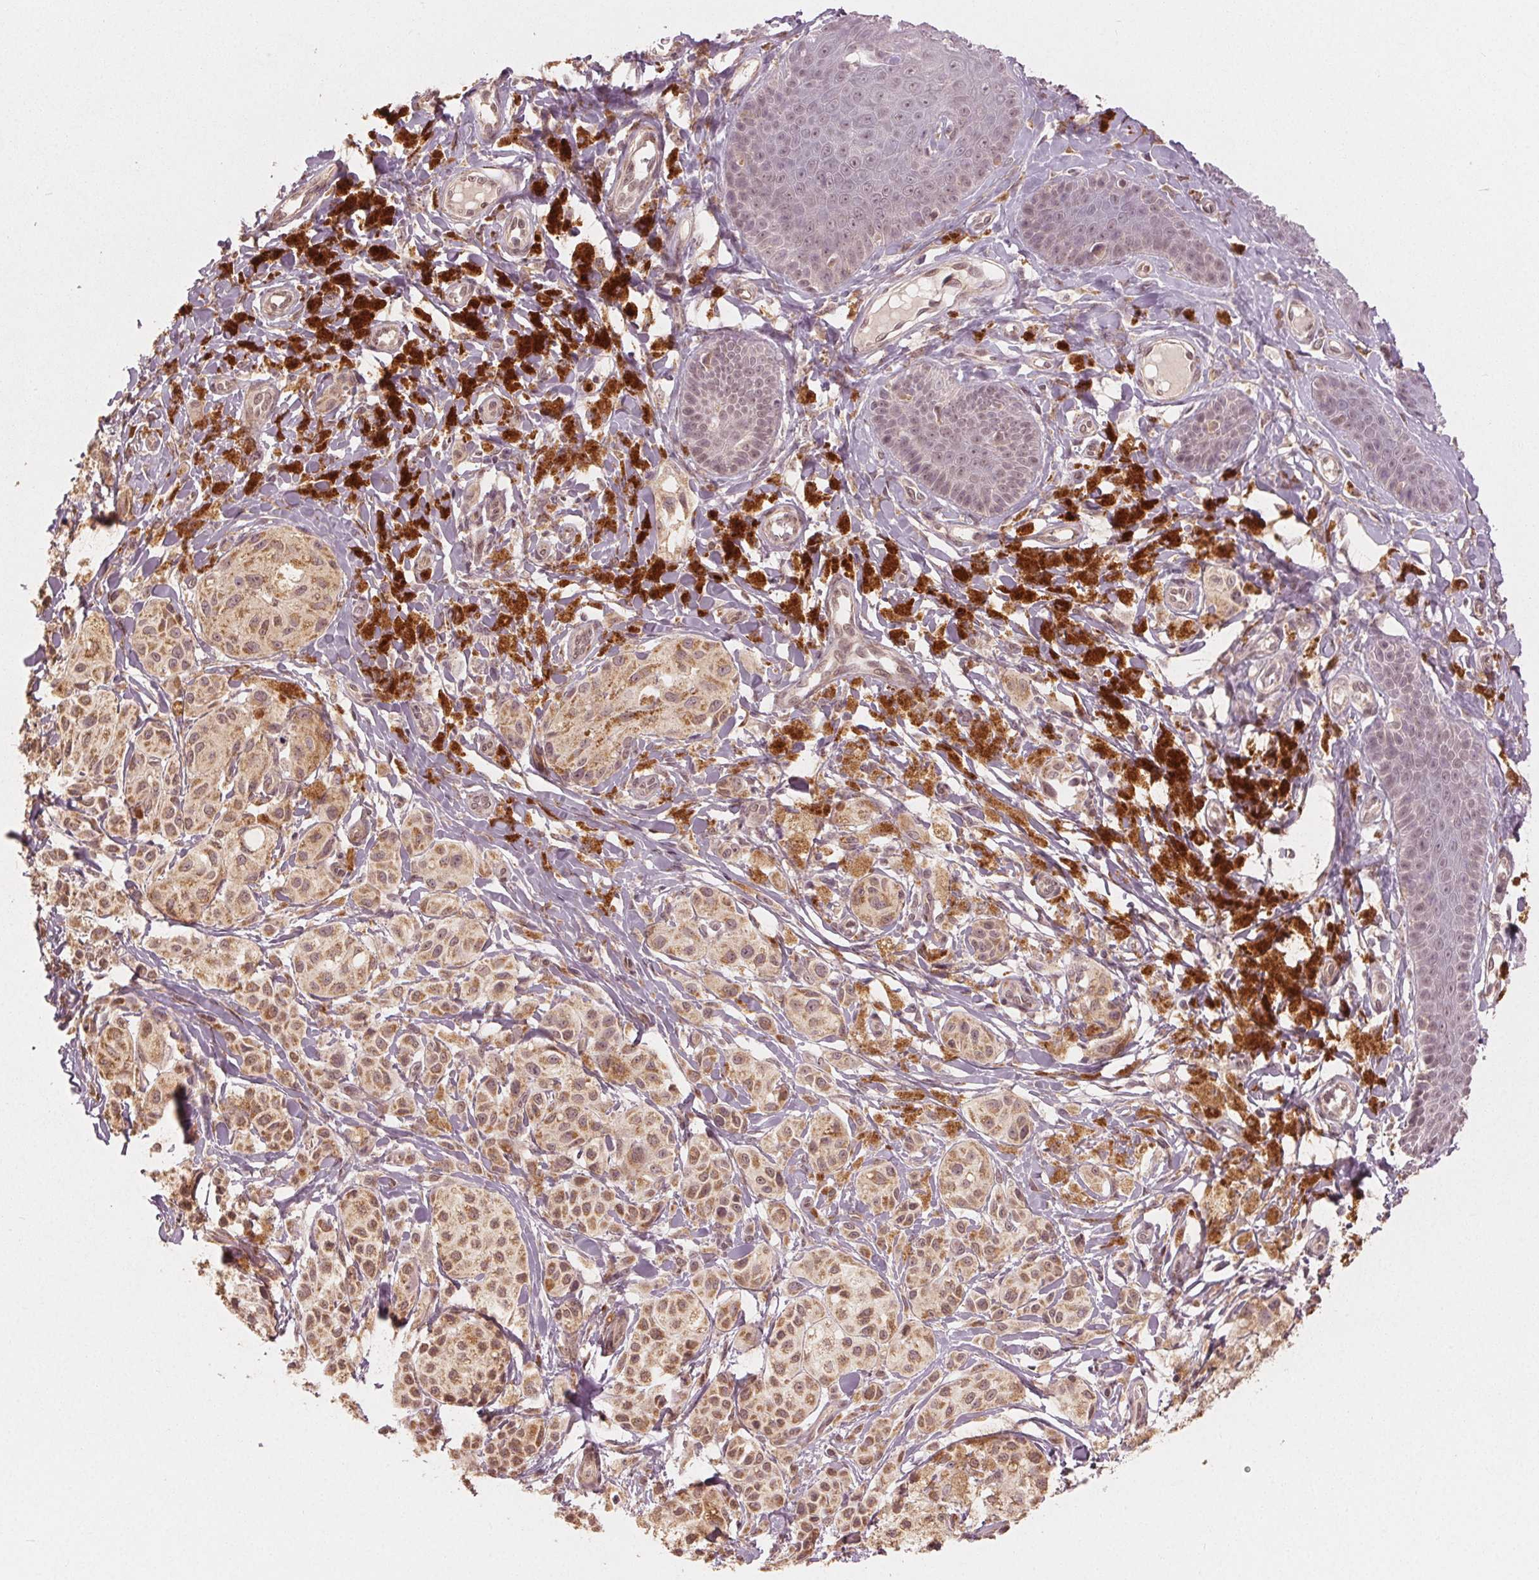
{"staining": {"intensity": "weak", "quantity": ">75%", "location": "cytoplasmic/membranous"}, "tissue": "melanoma", "cell_type": "Tumor cells", "image_type": "cancer", "snomed": [{"axis": "morphology", "description": "Malignant melanoma, NOS"}, {"axis": "topography", "description": "Skin"}], "caption": "Tumor cells demonstrate low levels of weak cytoplasmic/membranous positivity in about >75% of cells in melanoma. The protein is shown in brown color, while the nuclei are stained blue.", "gene": "CLBA1", "patient": {"sex": "female", "age": 80}}